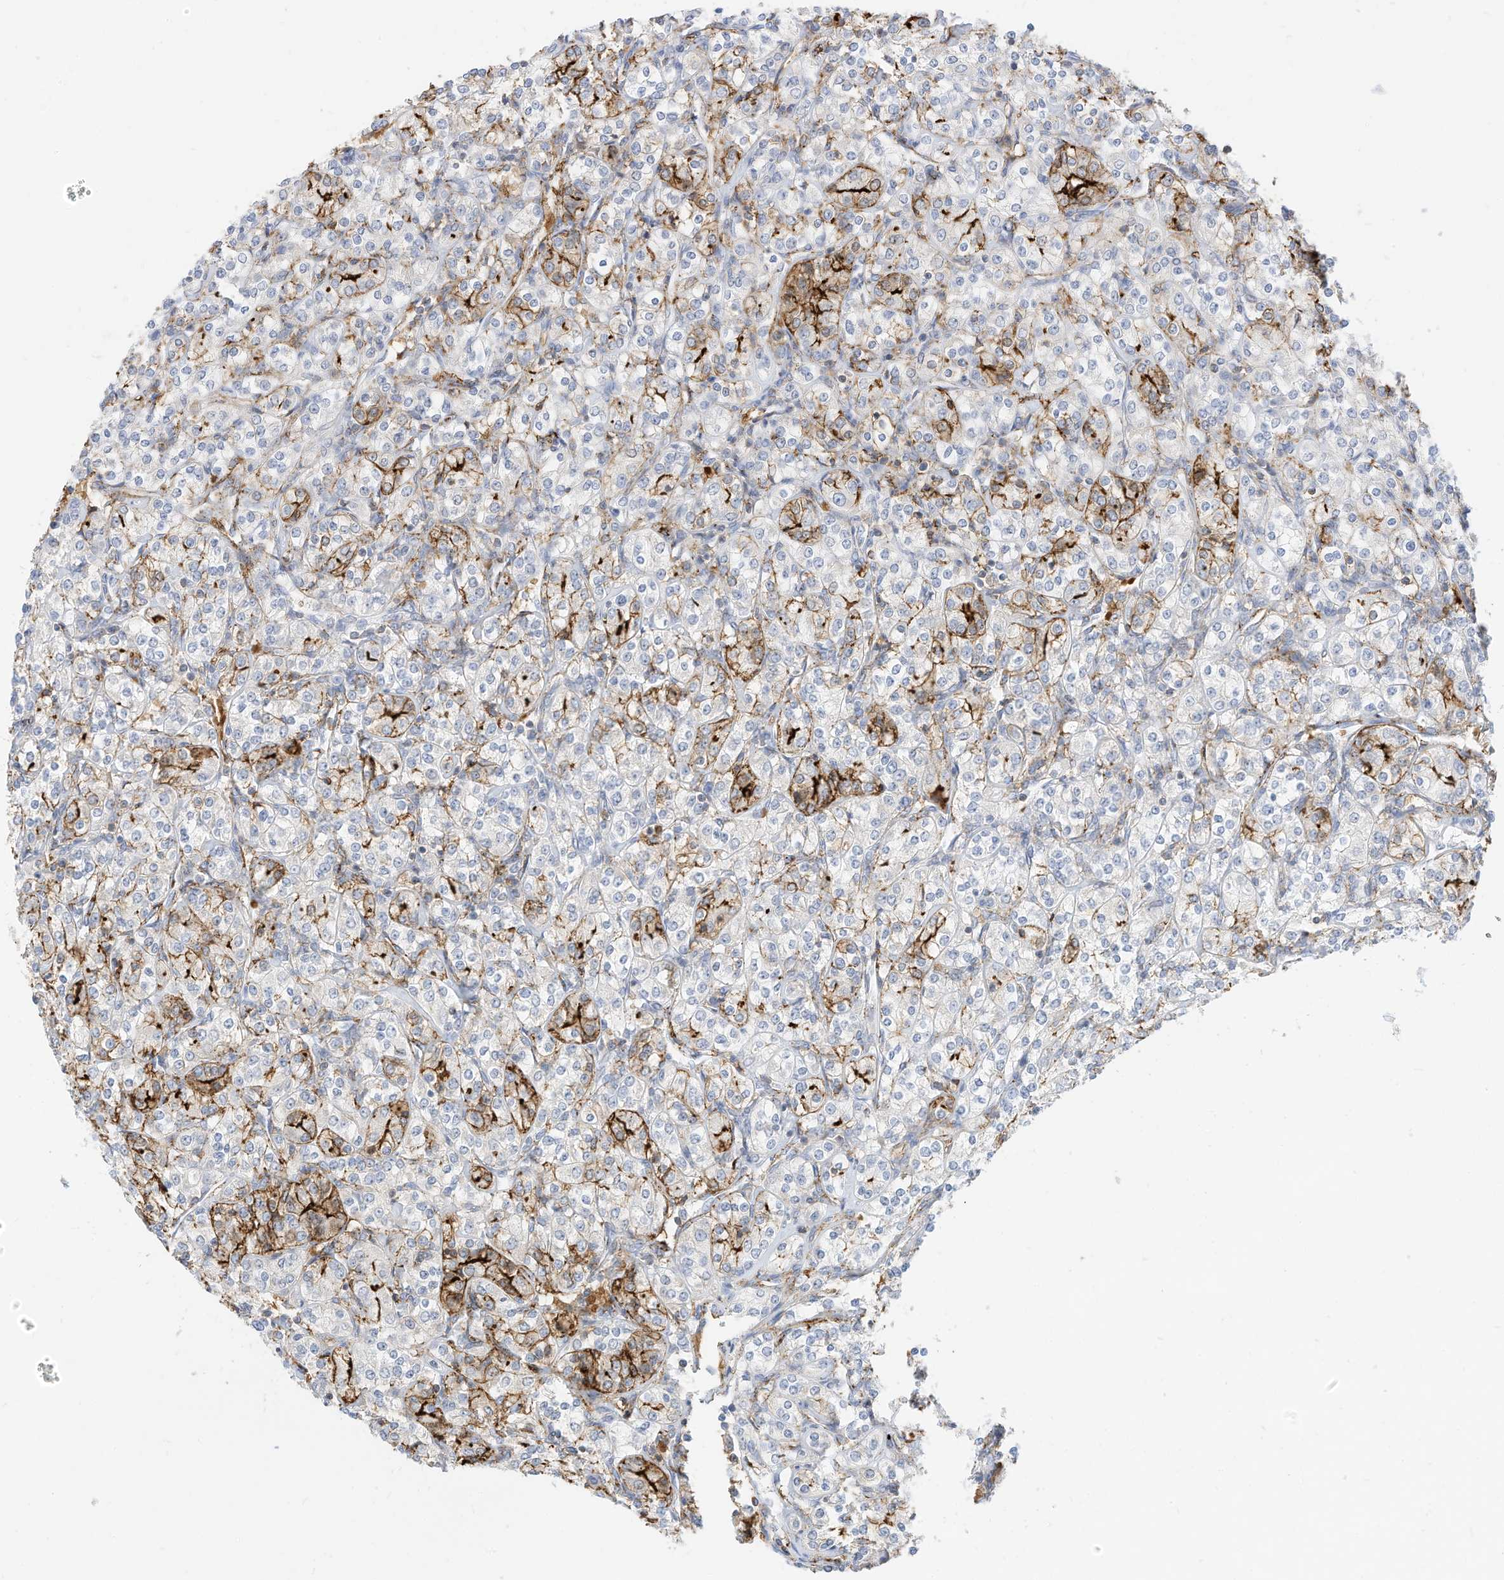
{"staining": {"intensity": "moderate", "quantity": "25%-75%", "location": "cytoplasmic/membranous"}, "tissue": "renal cancer", "cell_type": "Tumor cells", "image_type": "cancer", "snomed": [{"axis": "morphology", "description": "Adenocarcinoma, NOS"}, {"axis": "topography", "description": "Kidney"}], "caption": "Immunohistochemistry (IHC) histopathology image of neoplastic tissue: renal adenocarcinoma stained using immunohistochemistry shows medium levels of moderate protein expression localized specifically in the cytoplasmic/membranous of tumor cells, appearing as a cytoplasmic/membranous brown color.", "gene": "TXNDC9", "patient": {"sex": "male", "age": 77}}